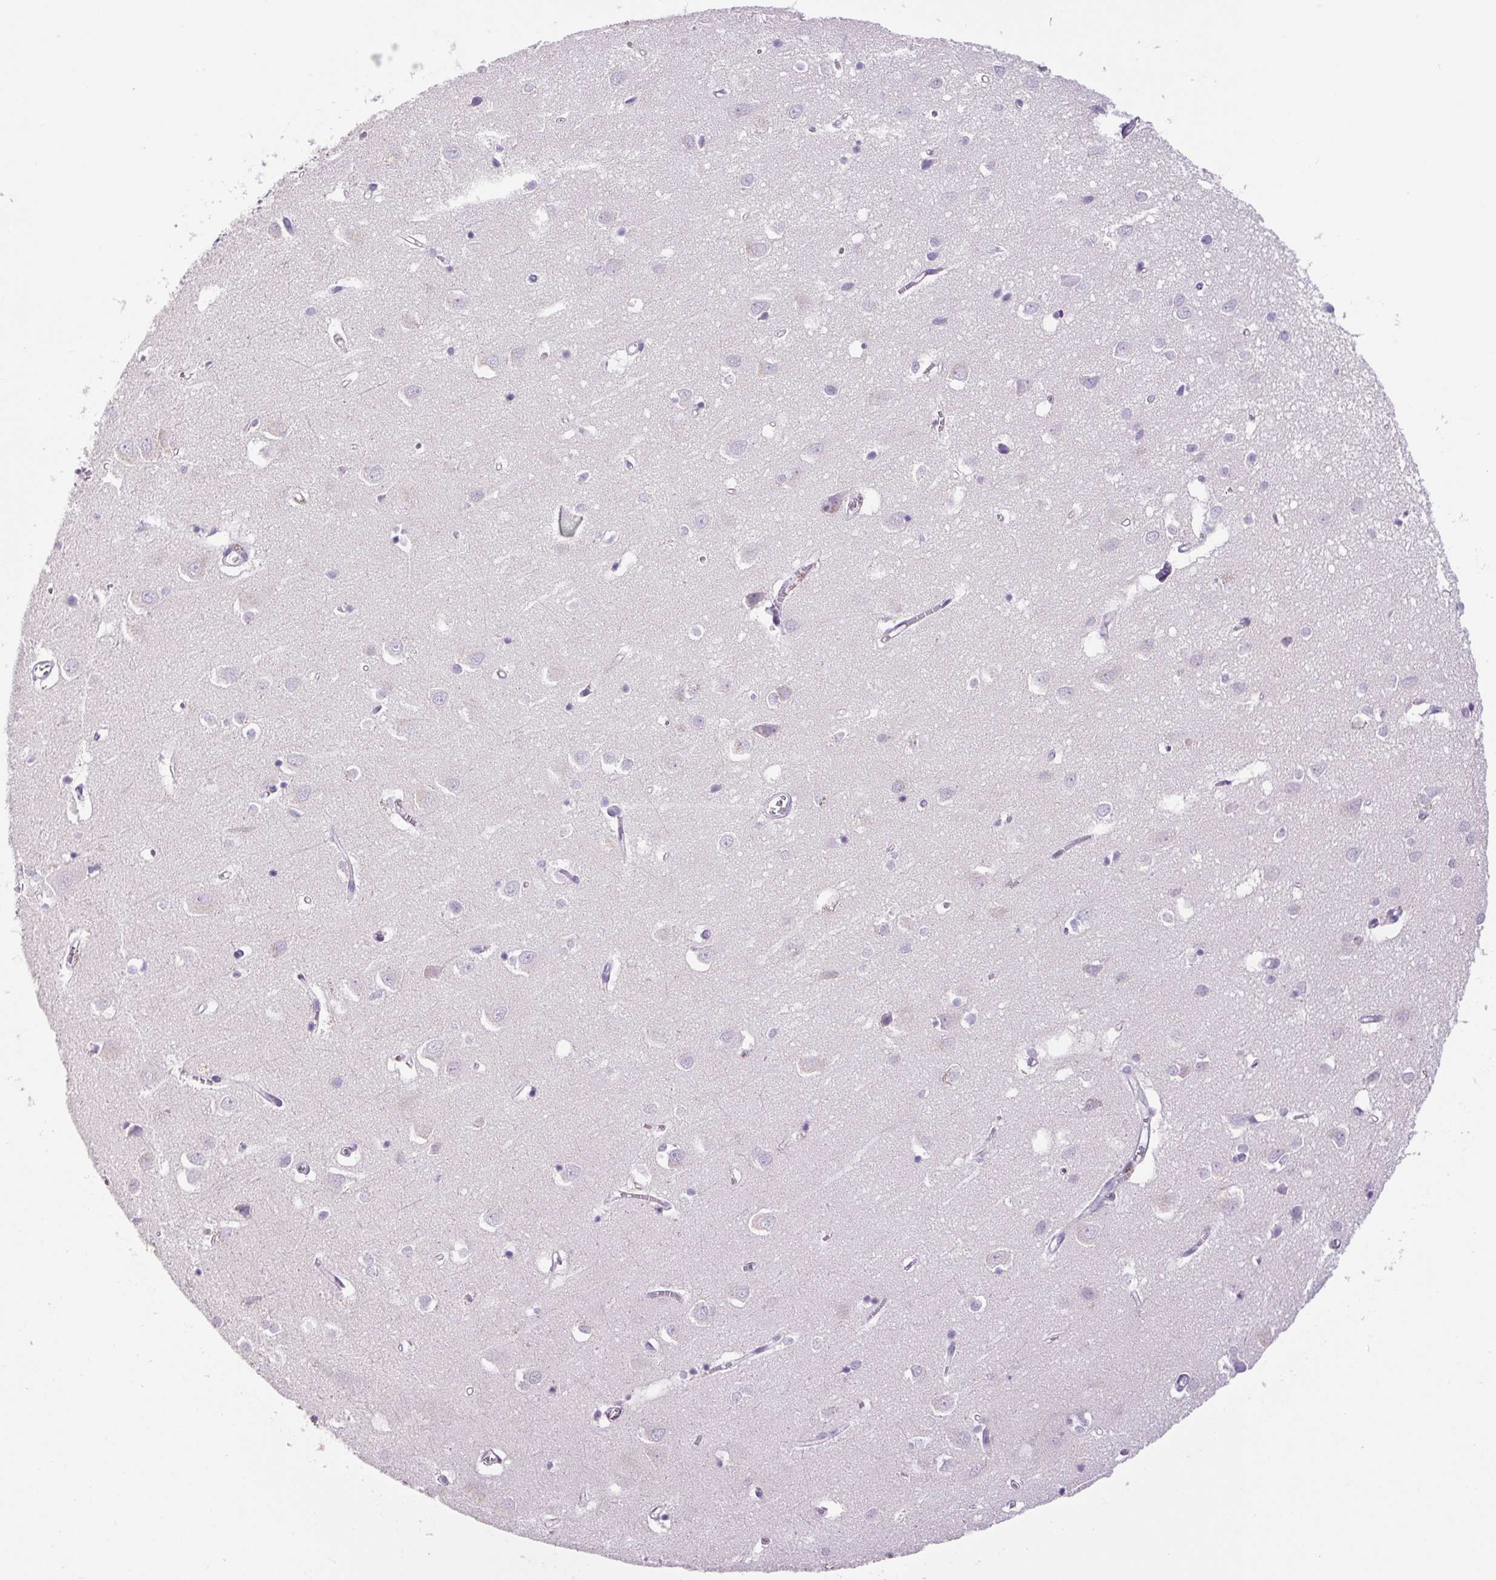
{"staining": {"intensity": "negative", "quantity": "none", "location": "none"}, "tissue": "cerebral cortex", "cell_type": "Endothelial cells", "image_type": "normal", "snomed": [{"axis": "morphology", "description": "Normal tissue, NOS"}, {"axis": "topography", "description": "Cerebral cortex"}], "caption": "DAB (3,3'-diaminobenzidine) immunohistochemical staining of normal human cerebral cortex reveals no significant positivity in endothelial cells.", "gene": "CHGA", "patient": {"sex": "male", "age": 70}}